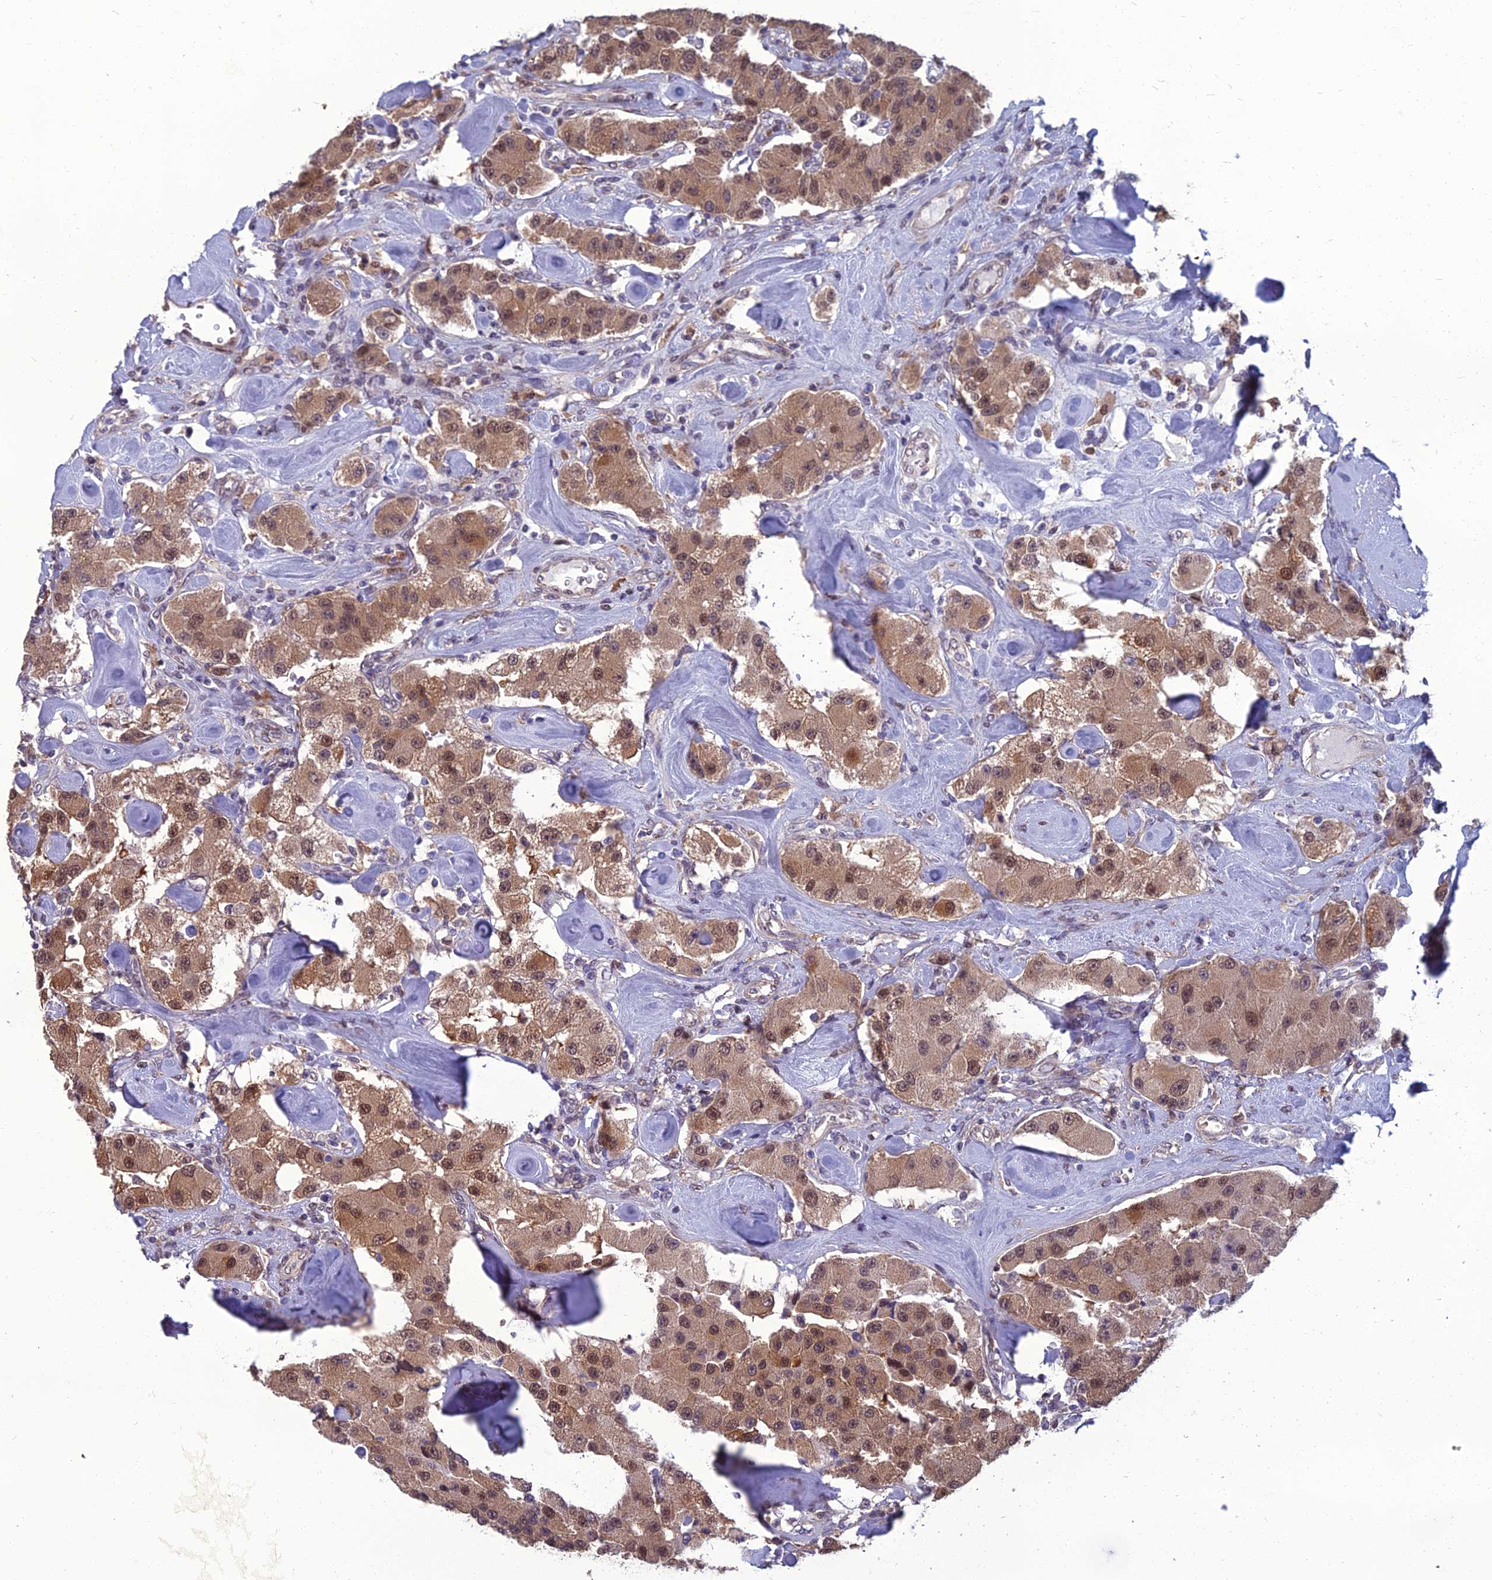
{"staining": {"intensity": "moderate", "quantity": ">75%", "location": "cytoplasmic/membranous,nuclear"}, "tissue": "carcinoid", "cell_type": "Tumor cells", "image_type": "cancer", "snomed": [{"axis": "morphology", "description": "Carcinoid, malignant, NOS"}, {"axis": "topography", "description": "Pancreas"}], "caption": "A histopathology image of human carcinoid stained for a protein displays moderate cytoplasmic/membranous and nuclear brown staining in tumor cells.", "gene": "NR4A3", "patient": {"sex": "male", "age": 41}}